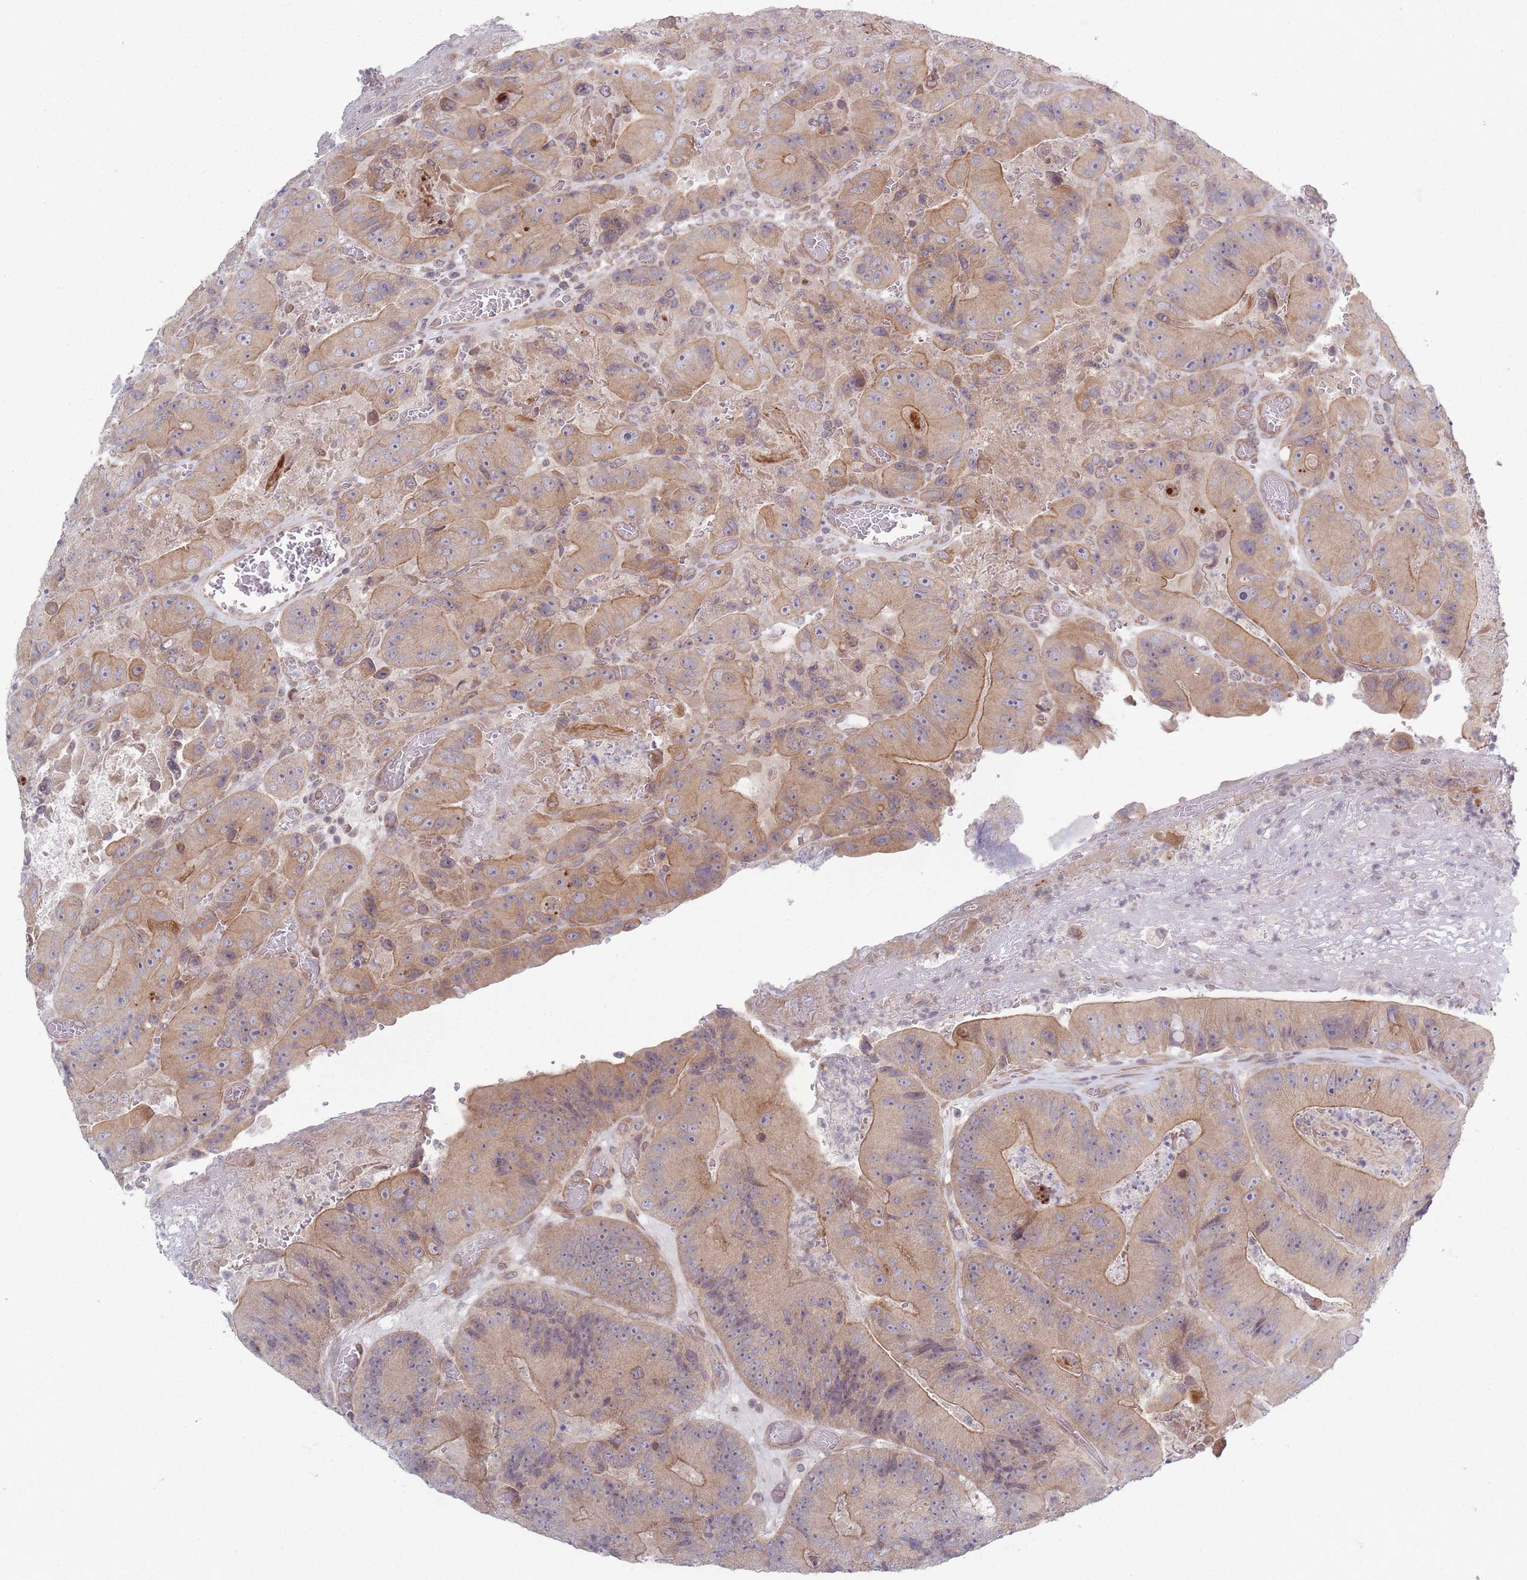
{"staining": {"intensity": "moderate", "quantity": ">75%", "location": "cytoplasmic/membranous"}, "tissue": "colorectal cancer", "cell_type": "Tumor cells", "image_type": "cancer", "snomed": [{"axis": "morphology", "description": "Adenocarcinoma, NOS"}, {"axis": "topography", "description": "Colon"}], "caption": "Human colorectal cancer stained for a protein (brown) shows moderate cytoplasmic/membranous positive expression in about >75% of tumor cells.", "gene": "VRK2", "patient": {"sex": "female", "age": 86}}